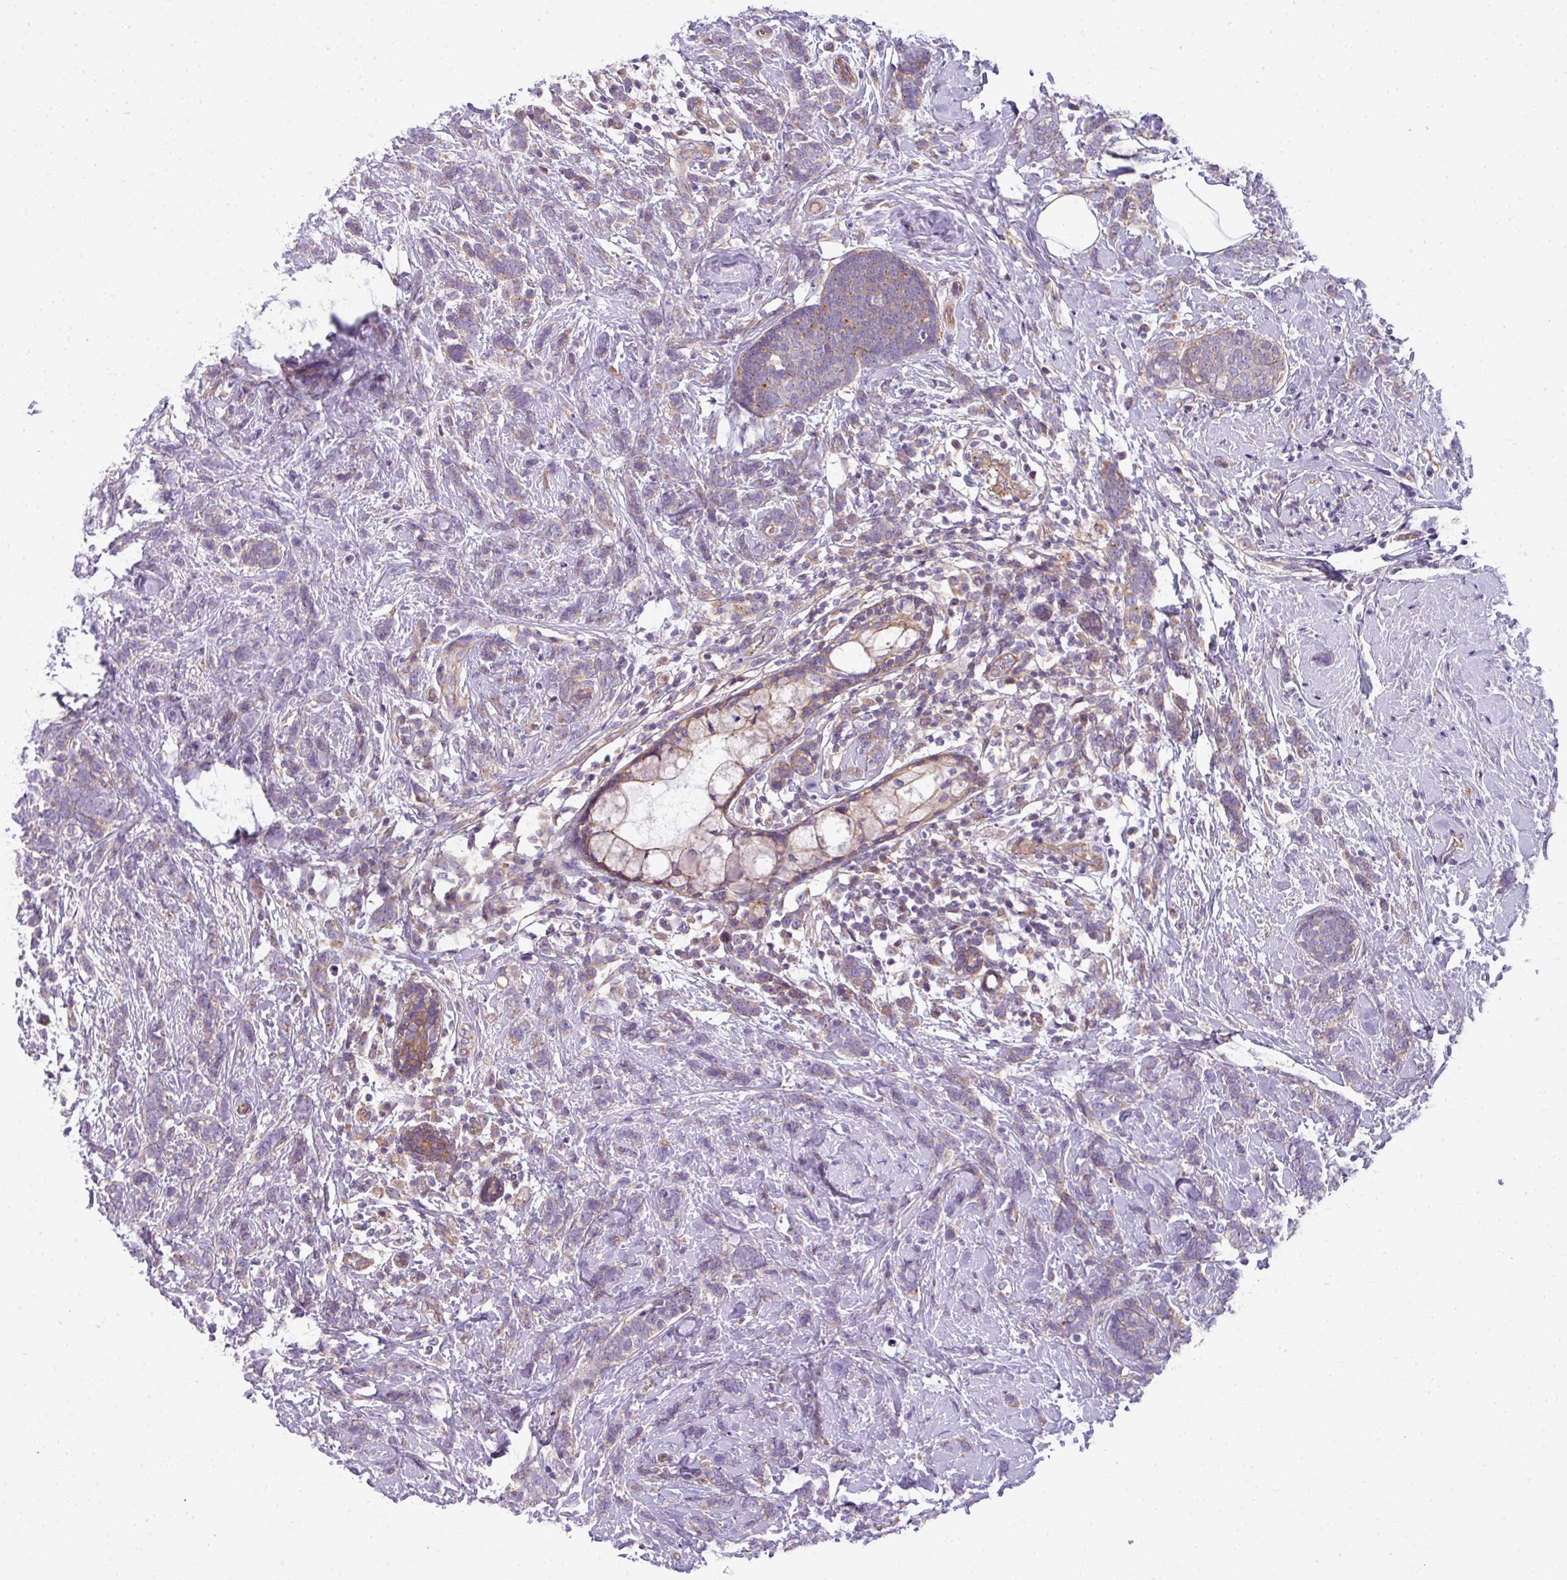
{"staining": {"intensity": "weak", "quantity": "<25%", "location": "cytoplasmic/membranous"}, "tissue": "breast cancer", "cell_type": "Tumor cells", "image_type": "cancer", "snomed": [{"axis": "morphology", "description": "Lobular carcinoma"}, {"axis": "topography", "description": "Breast"}], "caption": "IHC photomicrograph of neoplastic tissue: human breast cancer (lobular carcinoma) stained with DAB (3,3'-diaminobenzidine) shows no significant protein staining in tumor cells.", "gene": "PALS2", "patient": {"sex": "female", "age": 58}}